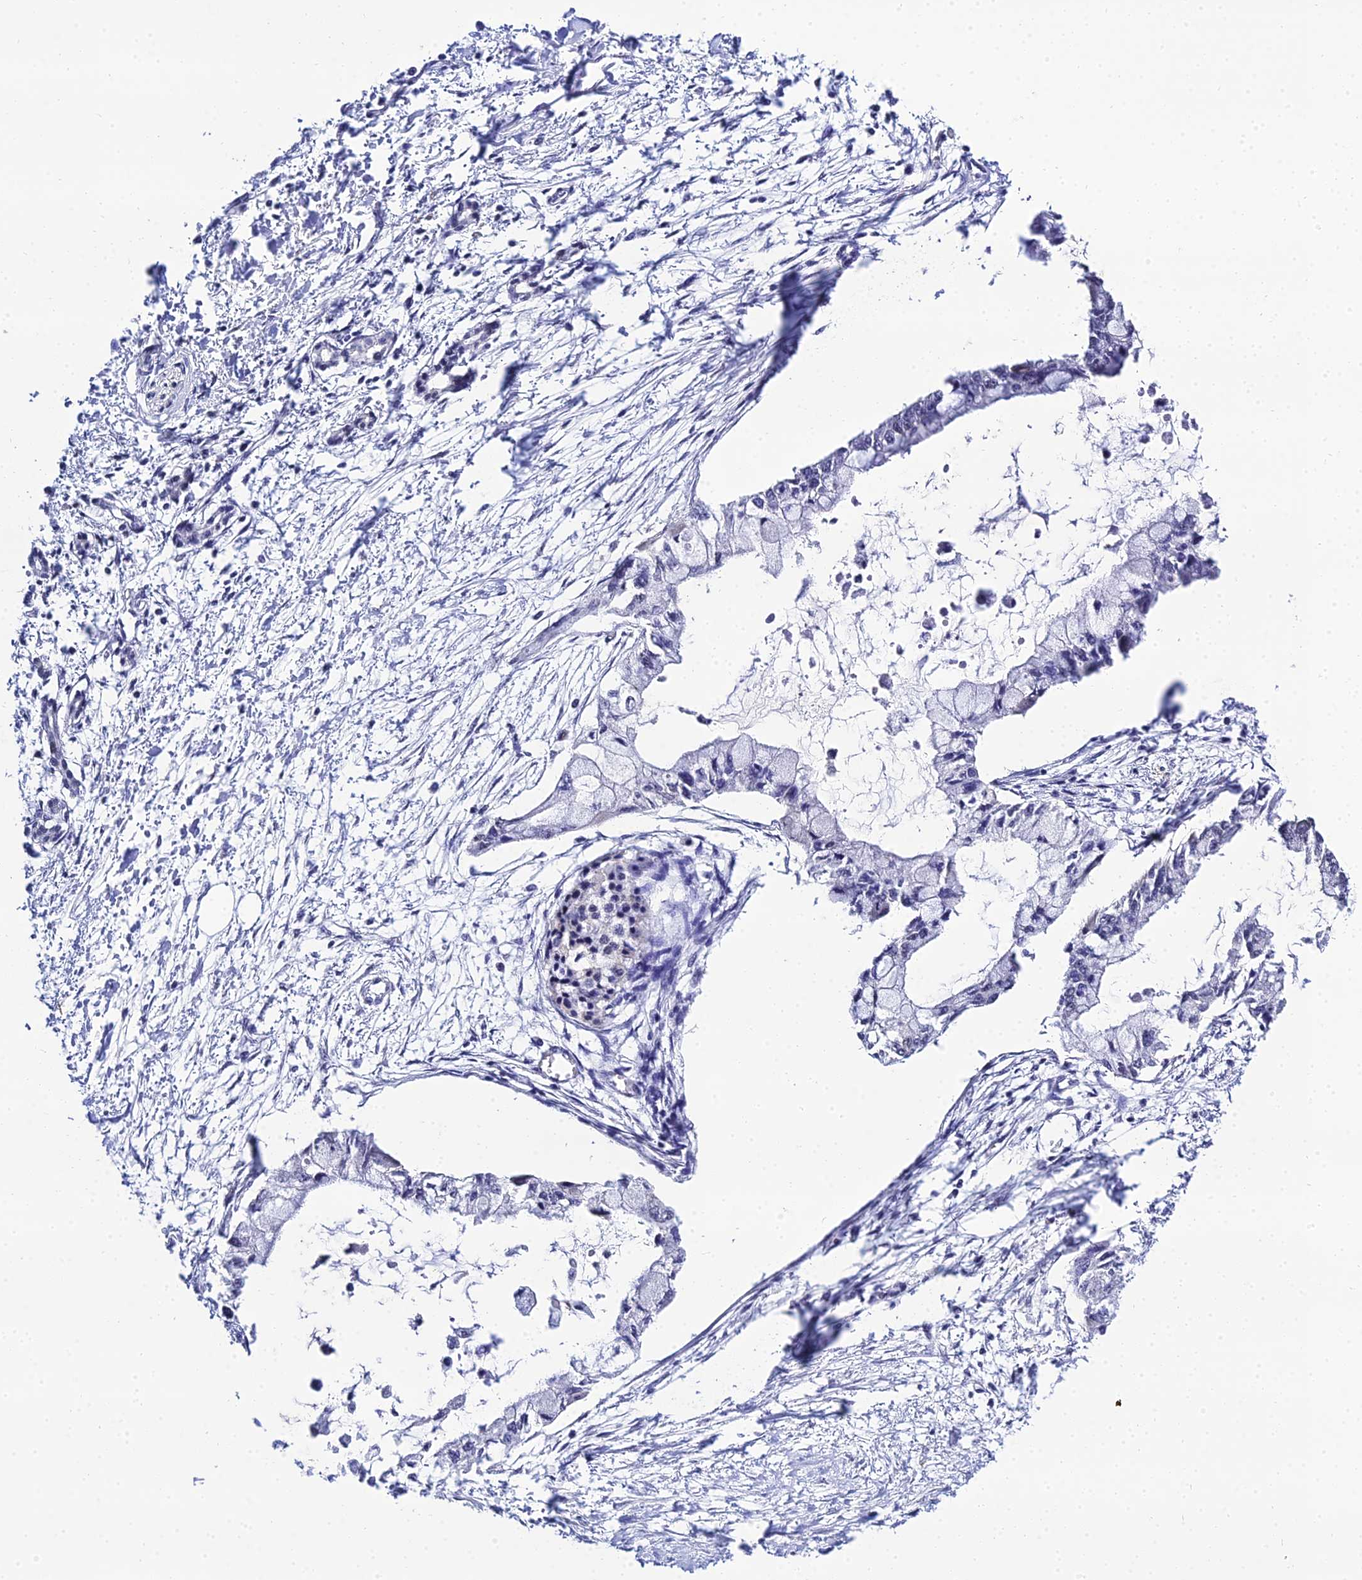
{"staining": {"intensity": "negative", "quantity": "none", "location": "none"}, "tissue": "pancreatic cancer", "cell_type": "Tumor cells", "image_type": "cancer", "snomed": [{"axis": "morphology", "description": "Adenocarcinoma, NOS"}, {"axis": "topography", "description": "Pancreas"}], "caption": "Micrograph shows no significant protein expression in tumor cells of adenocarcinoma (pancreatic). The staining is performed using DAB (3,3'-diaminobenzidine) brown chromogen with nuclei counter-stained in using hematoxylin.", "gene": "PPP4R2", "patient": {"sex": "male", "age": 48}}